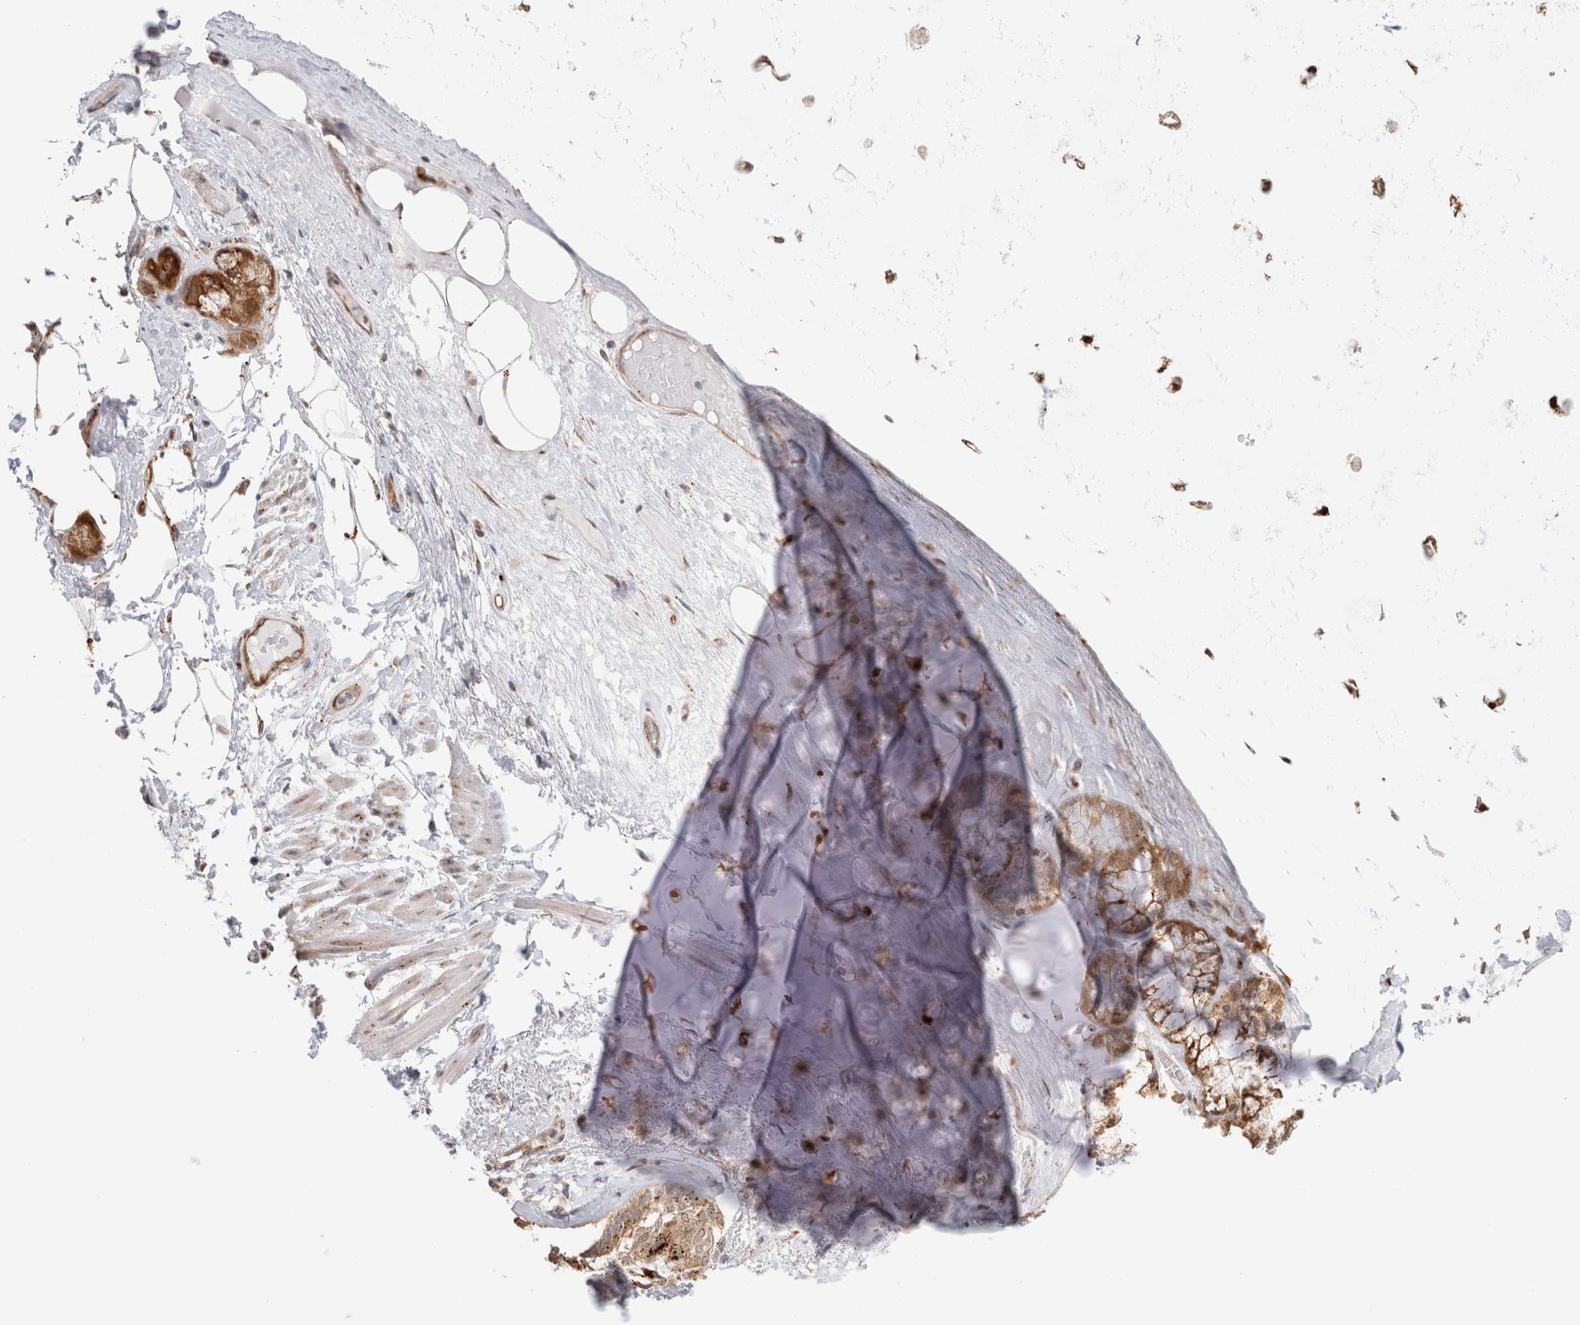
{"staining": {"intensity": "moderate", "quantity": "25%-75%", "location": "cytoplasmic/membranous,nuclear"}, "tissue": "adipose tissue", "cell_type": "Adipocytes", "image_type": "normal", "snomed": [{"axis": "morphology", "description": "Normal tissue, NOS"}, {"axis": "topography", "description": "Bronchus"}], "caption": "Immunohistochemistry (IHC) (DAB) staining of benign human adipose tissue demonstrates moderate cytoplasmic/membranous,nuclear protein expression in approximately 25%-75% of adipocytes. The staining is performed using DAB (3,3'-diaminobenzidine) brown chromogen to label protein expression. The nuclei are counter-stained blue using hematoxylin.", "gene": "ACTL9", "patient": {"sex": "male", "age": 66}}